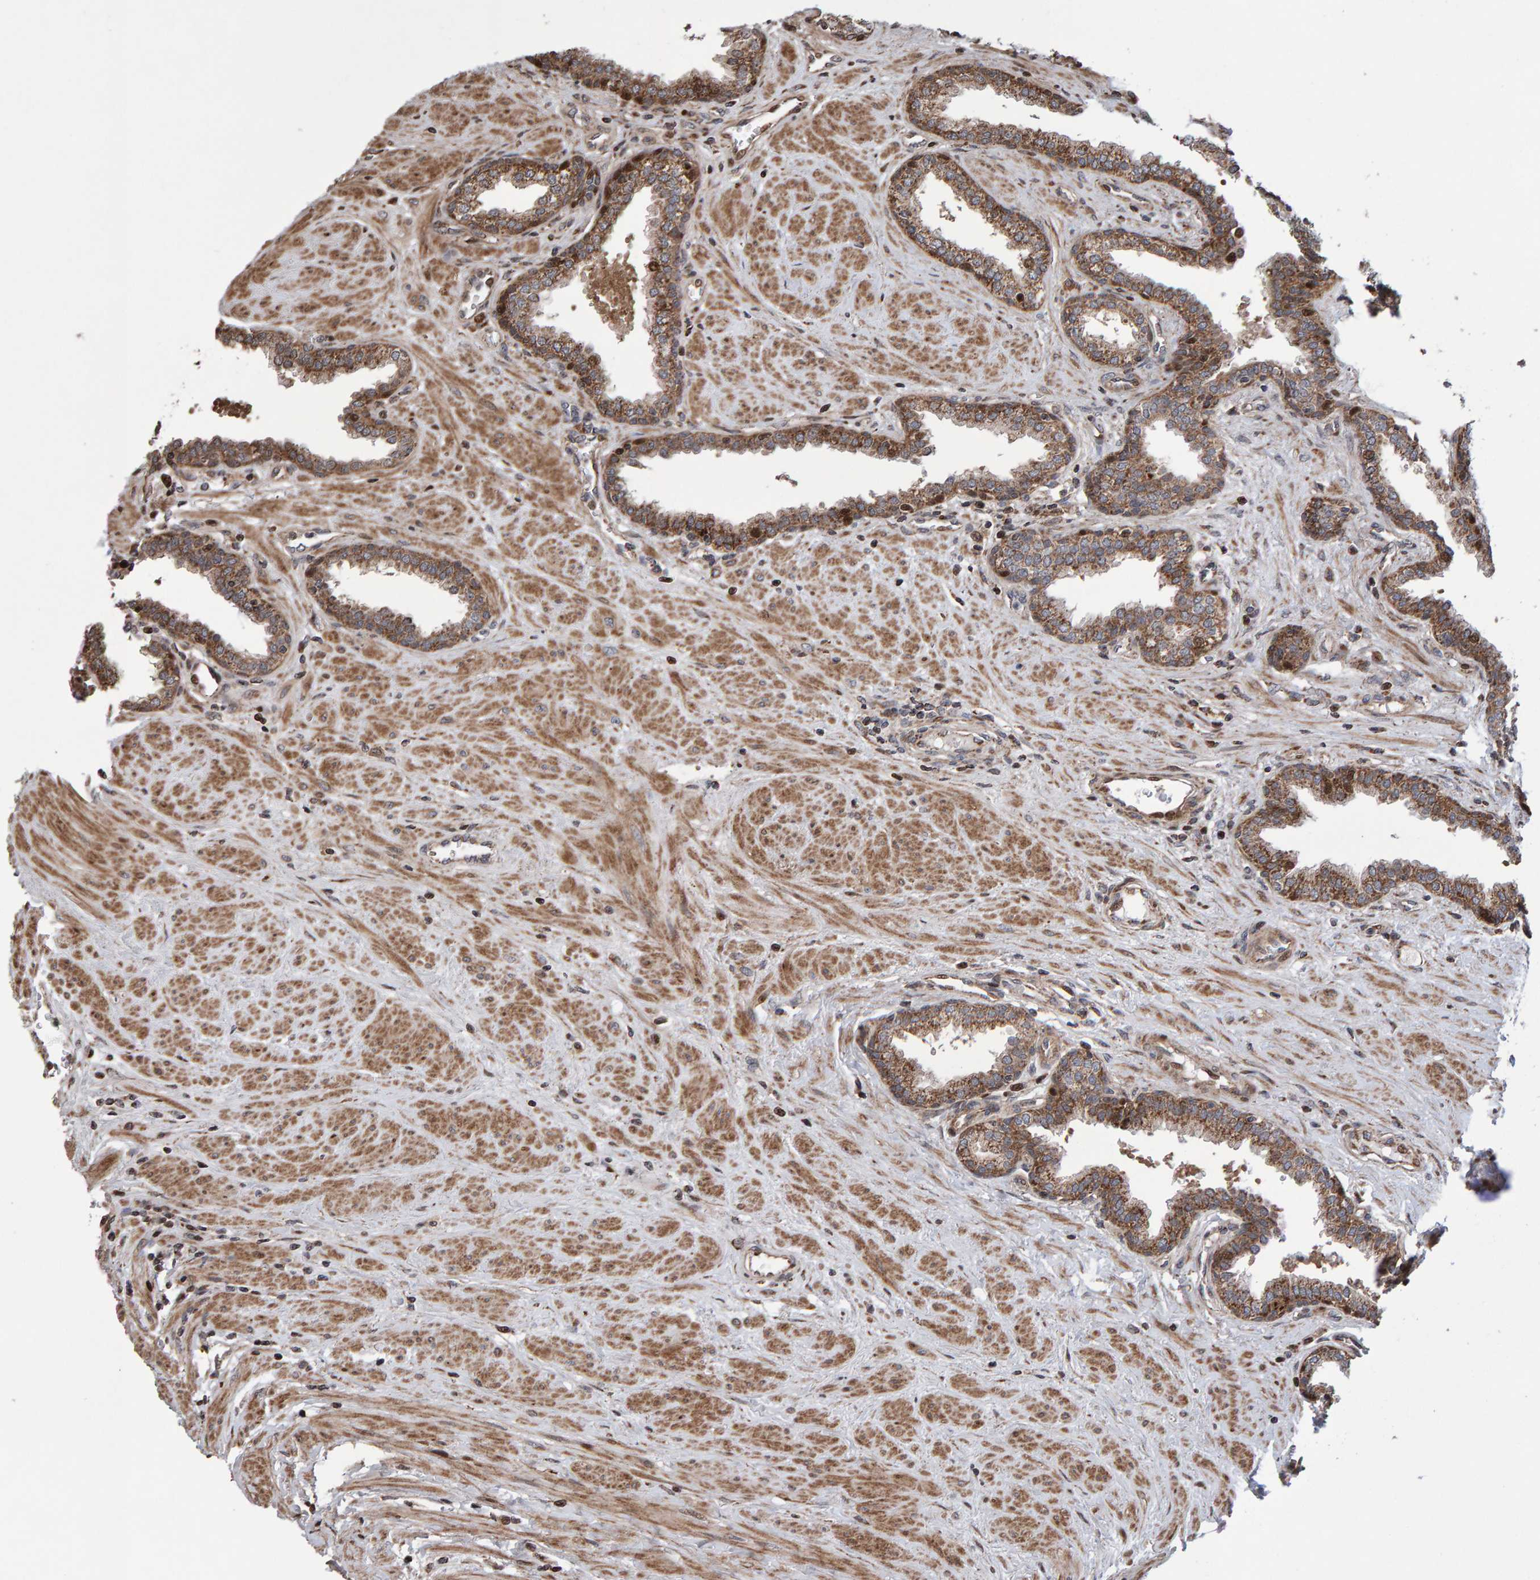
{"staining": {"intensity": "moderate", "quantity": ">75%", "location": "cytoplasmic/membranous"}, "tissue": "prostate", "cell_type": "Glandular cells", "image_type": "normal", "snomed": [{"axis": "morphology", "description": "Normal tissue, NOS"}, {"axis": "topography", "description": "Prostate"}], "caption": "A brown stain highlights moderate cytoplasmic/membranous positivity of a protein in glandular cells of unremarkable human prostate.", "gene": "PECR", "patient": {"sex": "male", "age": 51}}